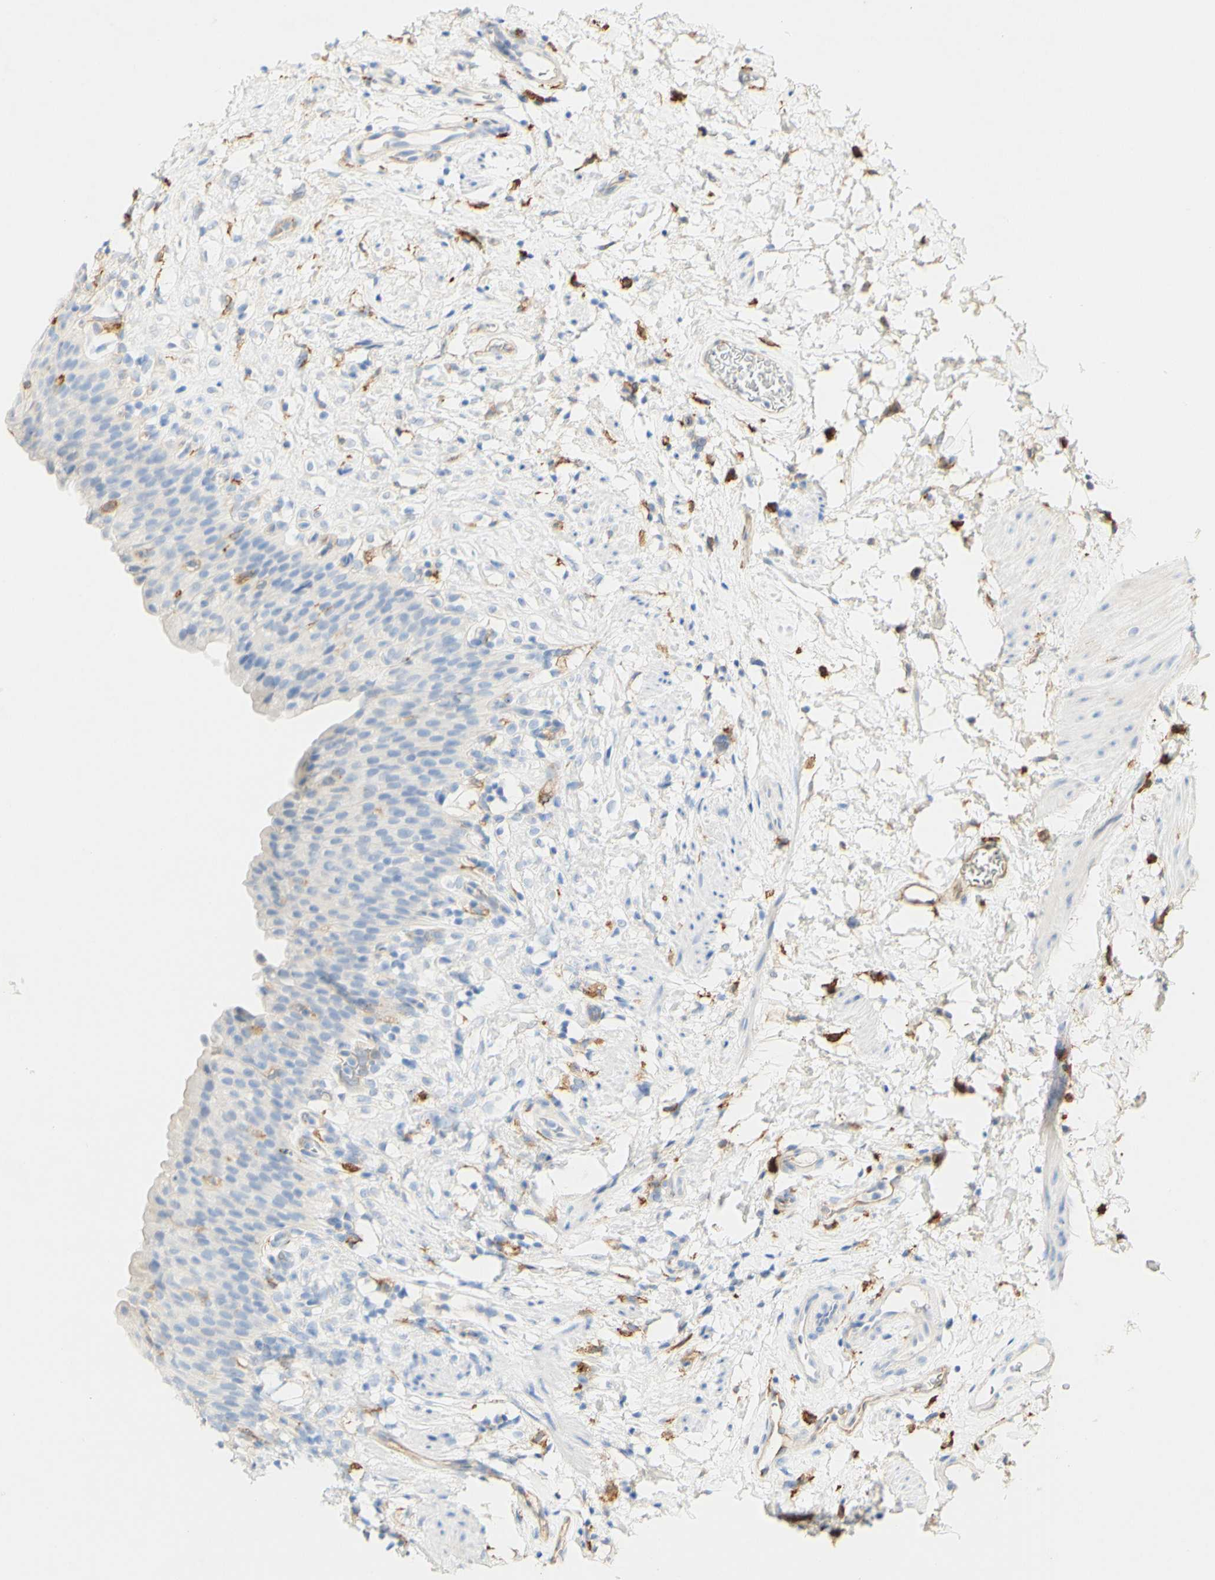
{"staining": {"intensity": "weak", "quantity": "<25%", "location": "cytoplasmic/membranous"}, "tissue": "urinary bladder", "cell_type": "Urothelial cells", "image_type": "normal", "snomed": [{"axis": "morphology", "description": "Normal tissue, NOS"}, {"axis": "topography", "description": "Urinary bladder"}], "caption": "Micrograph shows no significant protein expression in urothelial cells of benign urinary bladder. Nuclei are stained in blue.", "gene": "FCGRT", "patient": {"sex": "female", "age": 79}}